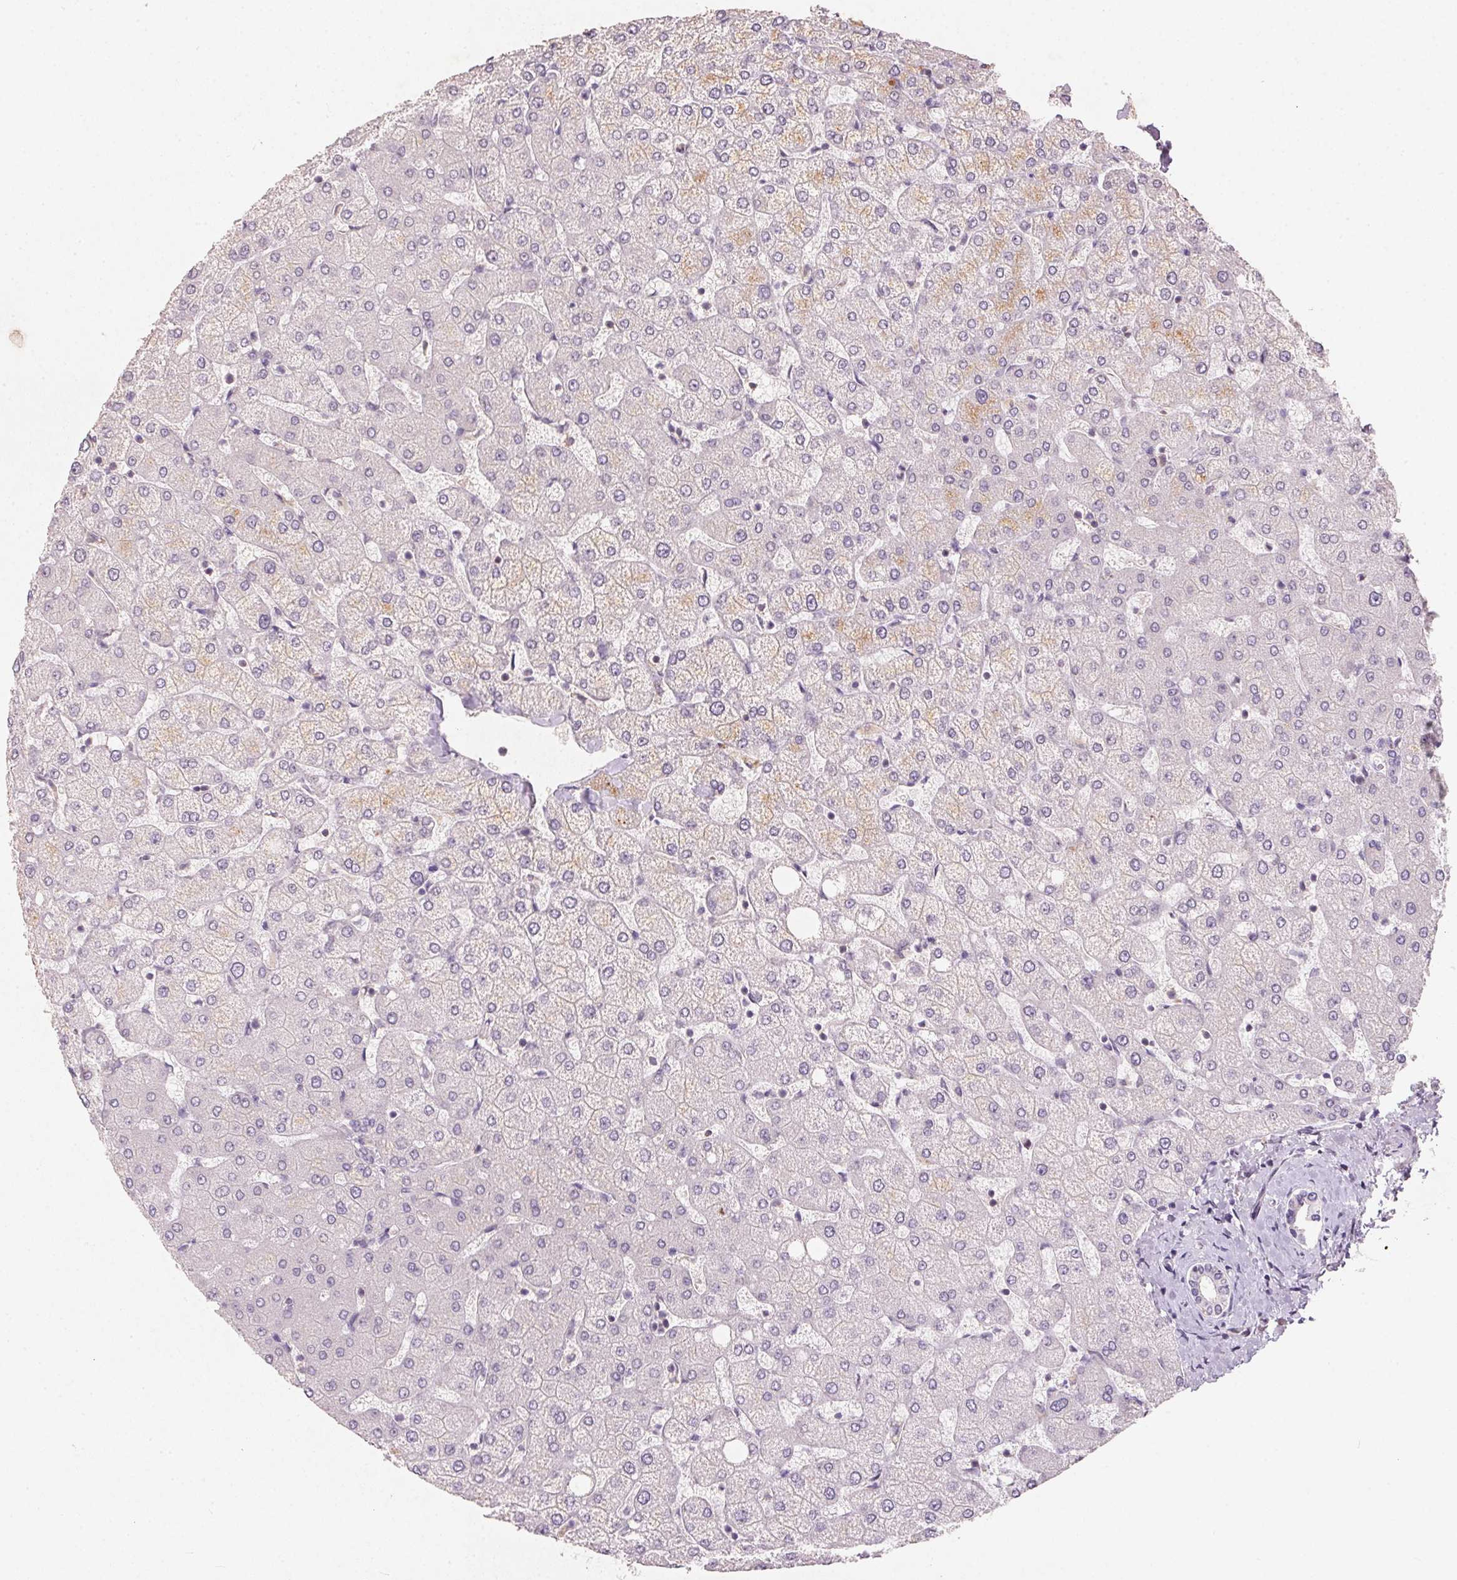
{"staining": {"intensity": "negative", "quantity": "none", "location": "none"}, "tissue": "liver", "cell_type": "Cholangiocytes", "image_type": "normal", "snomed": [{"axis": "morphology", "description": "Normal tissue, NOS"}, {"axis": "topography", "description": "Liver"}], "caption": "DAB (3,3'-diaminobenzidine) immunohistochemical staining of unremarkable liver reveals no significant expression in cholangiocytes. The staining is performed using DAB brown chromogen with nuclei counter-stained in using hematoxylin.", "gene": "KCNK15", "patient": {"sex": "female", "age": 54}}